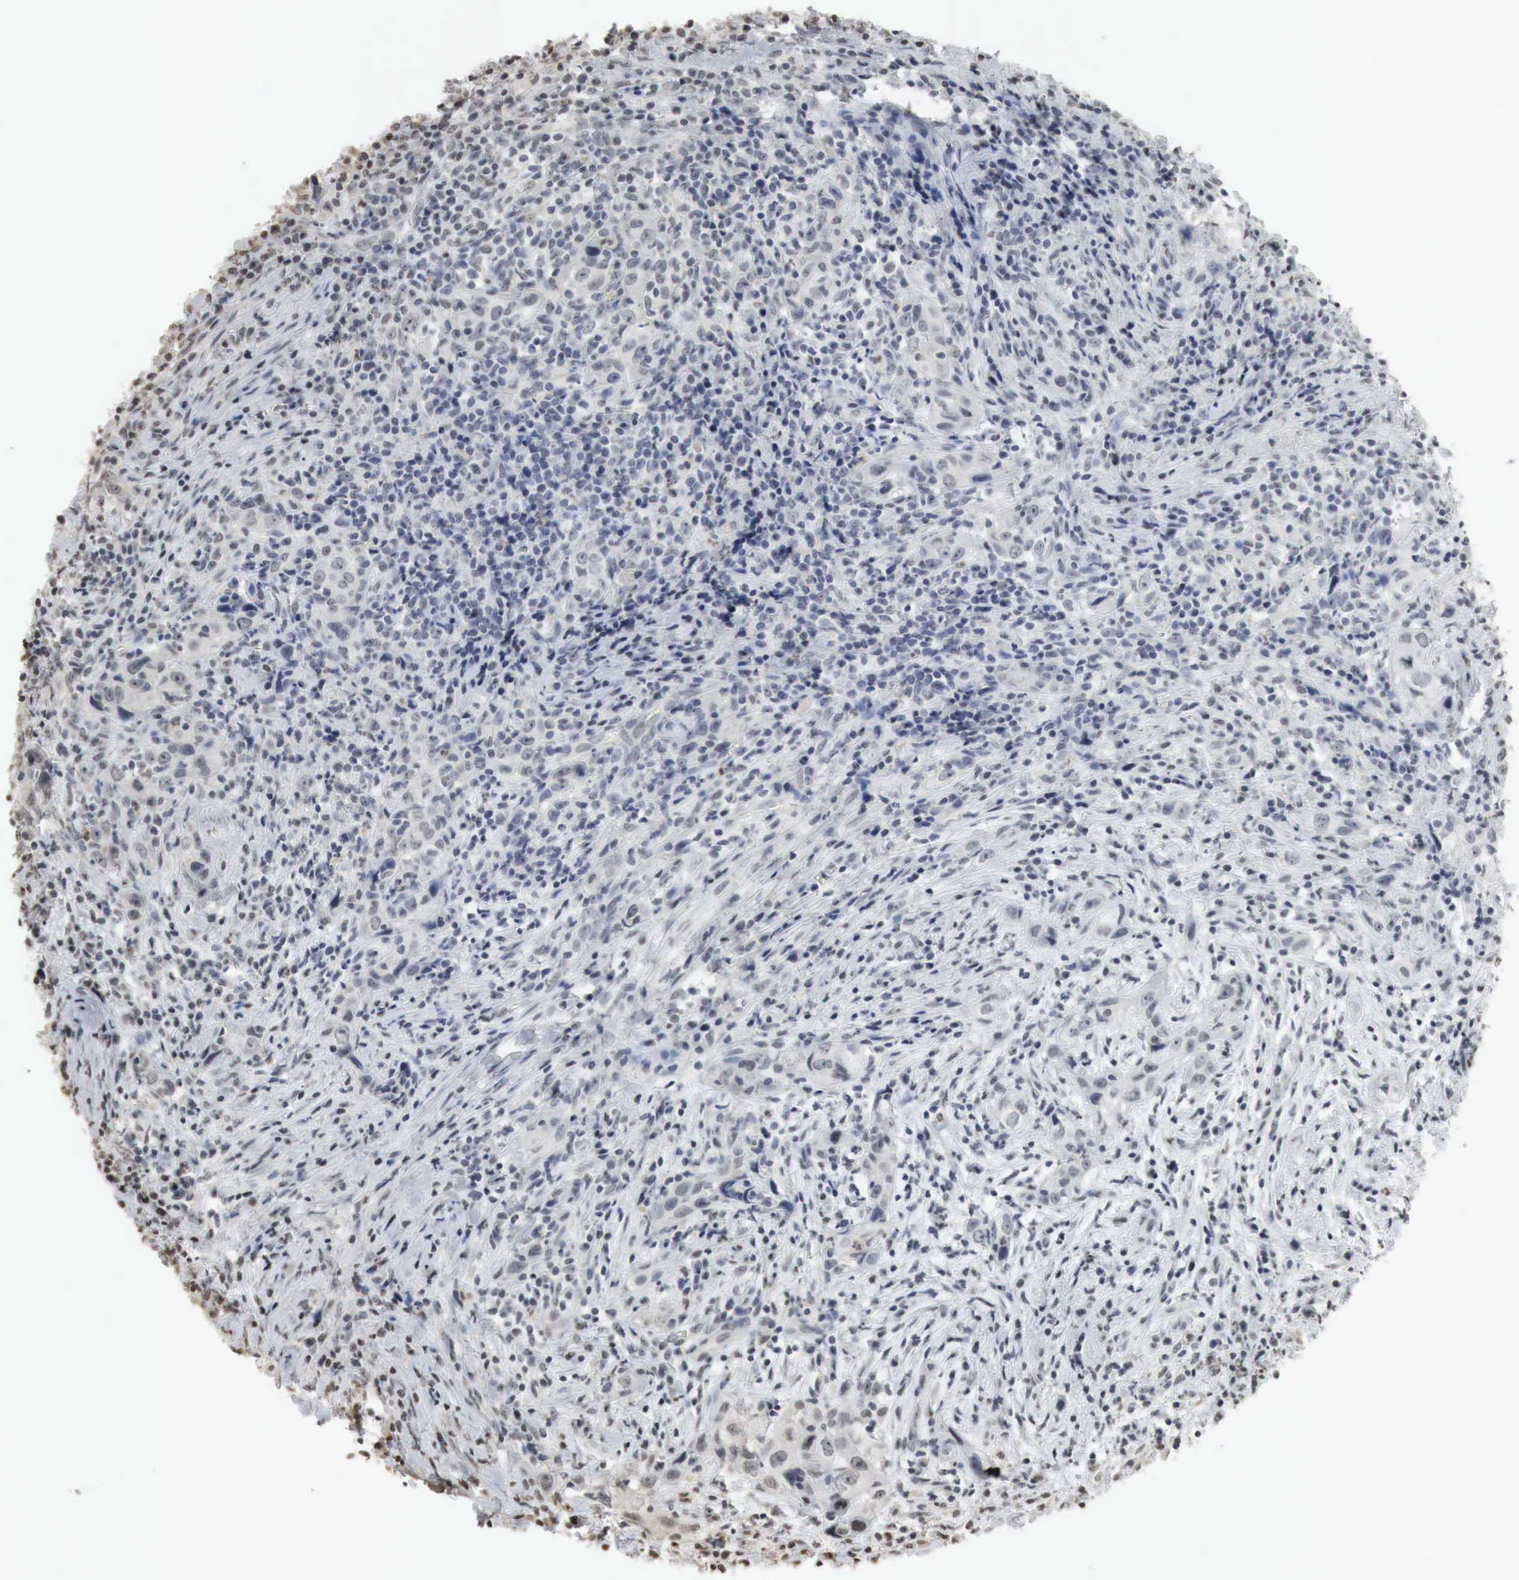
{"staining": {"intensity": "negative", "quantity": "none", "location": "none"}, "tissue": "head and neck cancer", "cell_type": "Tumor cells", "image_type": "cancer", "snomed": [{"axis": "morphology", "description": "Squamous cell carcinoma, NOS"}, {"axis": "topography", "description": "Oral tissue"}, {"axis": "topography", "description": "Head-Neck"}], "caption": "There is no significant positivity in tumor cells of head and neck cancer.", "gene": "ERBB4", "patient": {"sex": "female", "age": 82}}